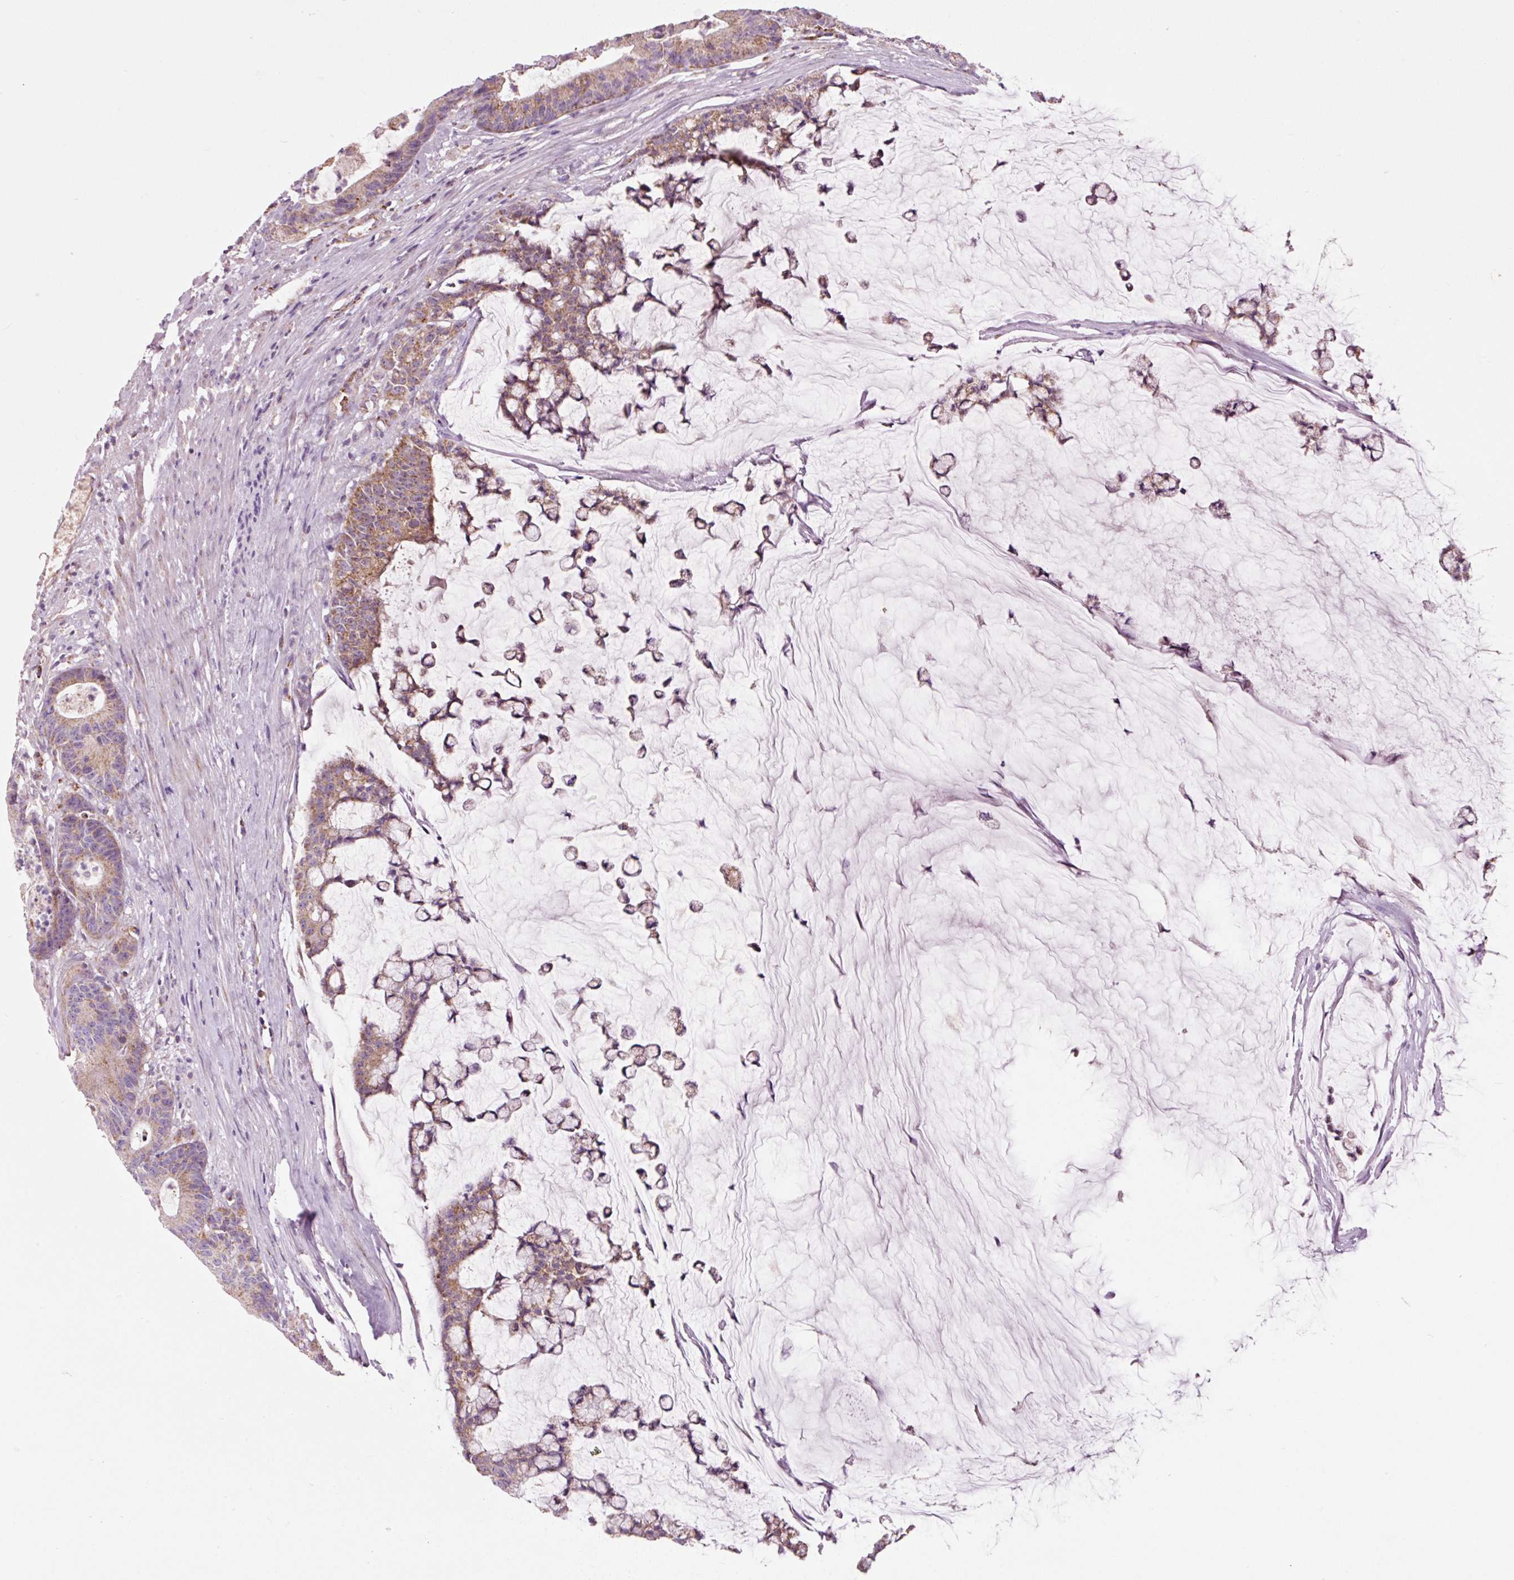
{"staining": {"intensity": "moderate", "quantity": "25%-75%", "location": "cytoplasmic/membranous"}, "tissue": "colorectal cancer", "cell_type": "Tumor cells", "image_type": "cancer", "snomed": [{"axis": "morphology", "description": "Adenocarcinoma, NOS"}, {"axis": "topography", "description": "Colon"}], "caption": "A micrograph of adenocarcinoma (colorectal) stained for a protein reveals moderate cytoplasmic/membranous brown staining in tumor cells. The staining is performed using DAB (3,3'-diaminobenzidine) brown chromogen to label protein expression. The nuclei are counter-stained blue using hematoxylin.", "gene": "NDUFB4", "patient": {"sex": "female", "age": 84}}